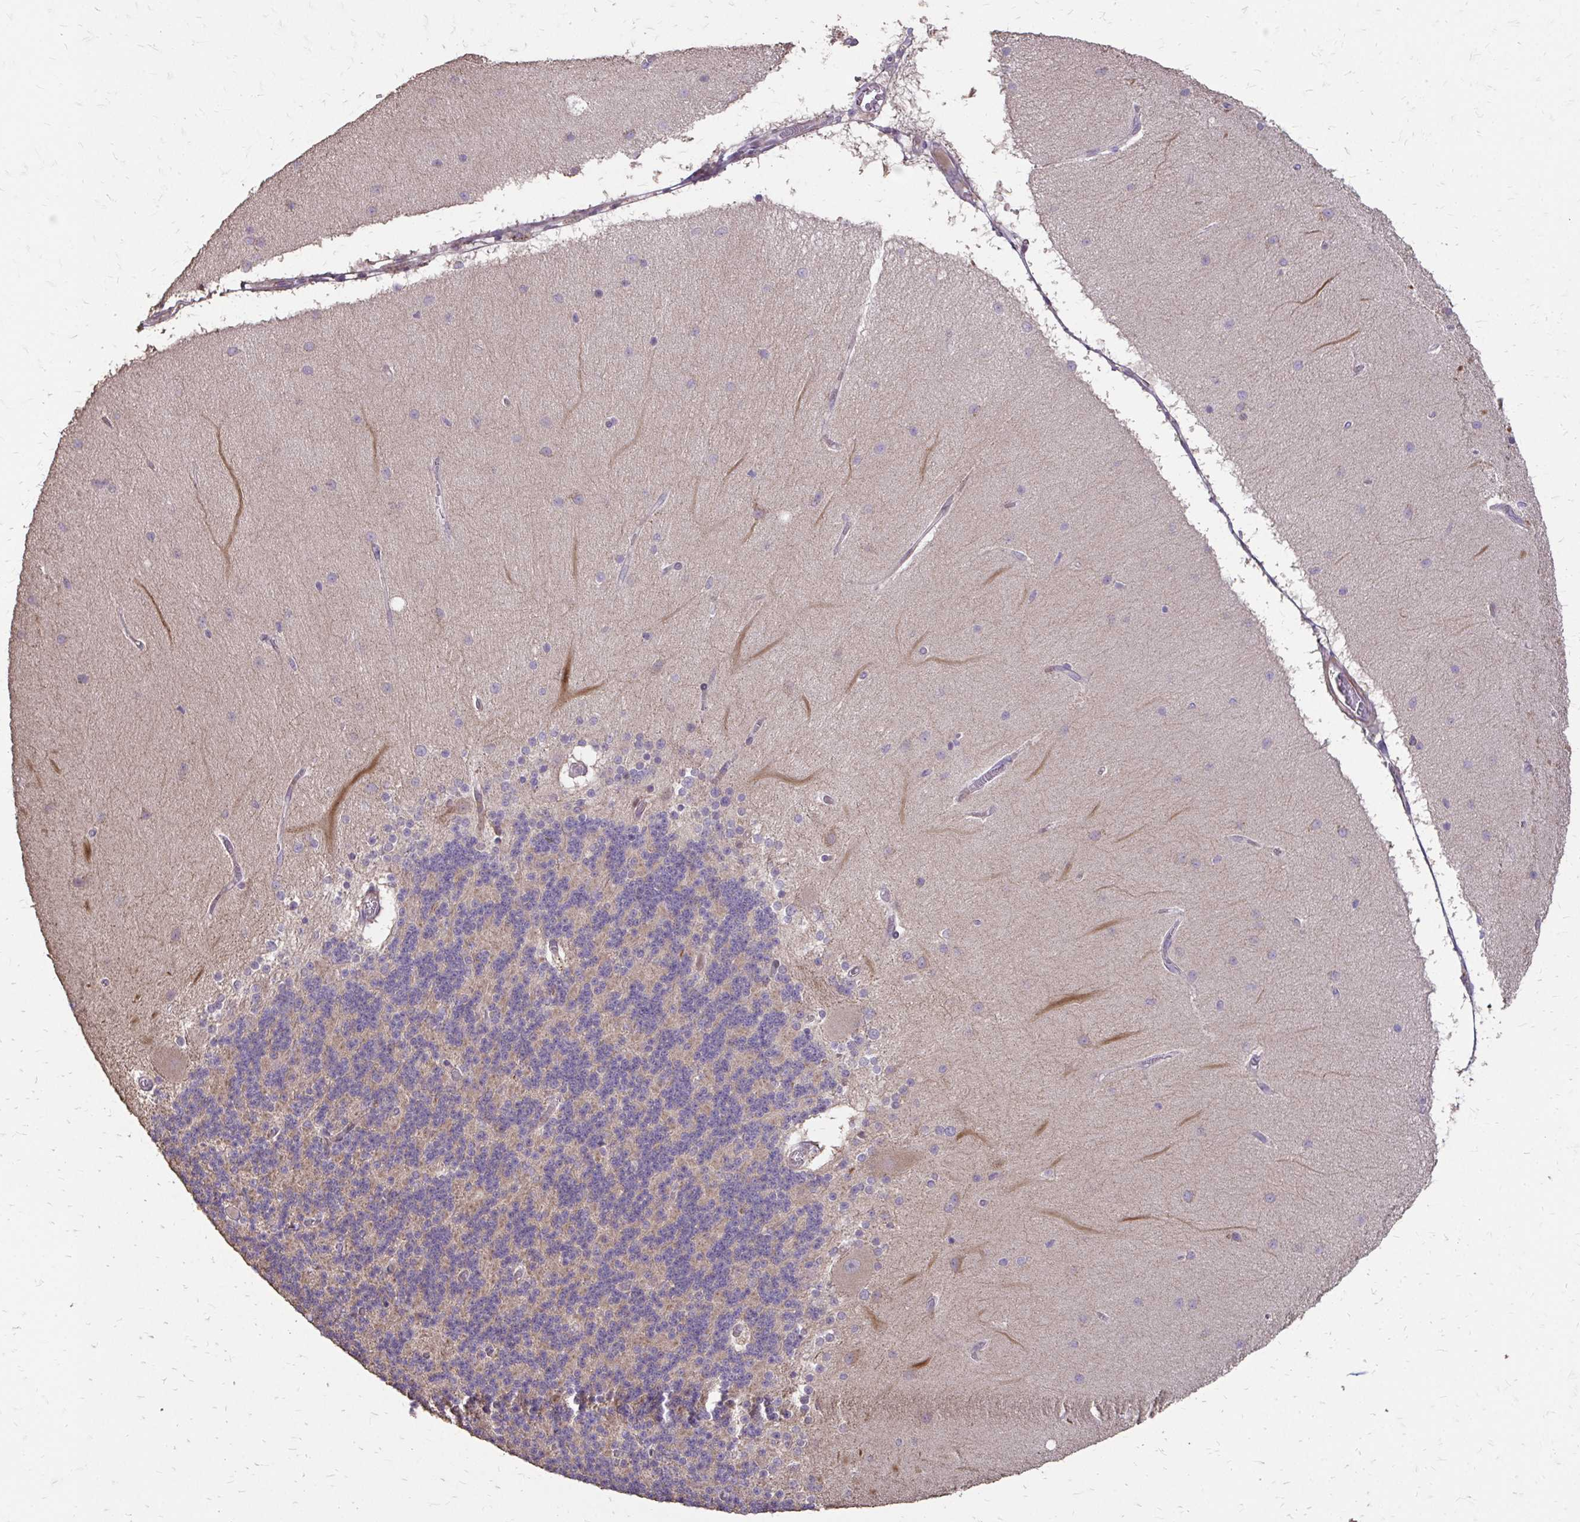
{"staining": {"intensity": "weak", "quantity": "<25%", "location": "cytoplasmic/membranous"}, "tissue": "cerebellum", "cell_type": "Cells in granular layer", "image_type": "normal", "snomed": [{"axis": "morphology", "description": "Normal tissue, NOS"}, {"axis": "topography", "description": "Cerebellum"}], "caption": "Immunohistochemistry of unremarkable human cerebellum reveals no expression in cells in granular layer.", "gene": "MYORG", "patient": {"sex": "female", "age": 54}}